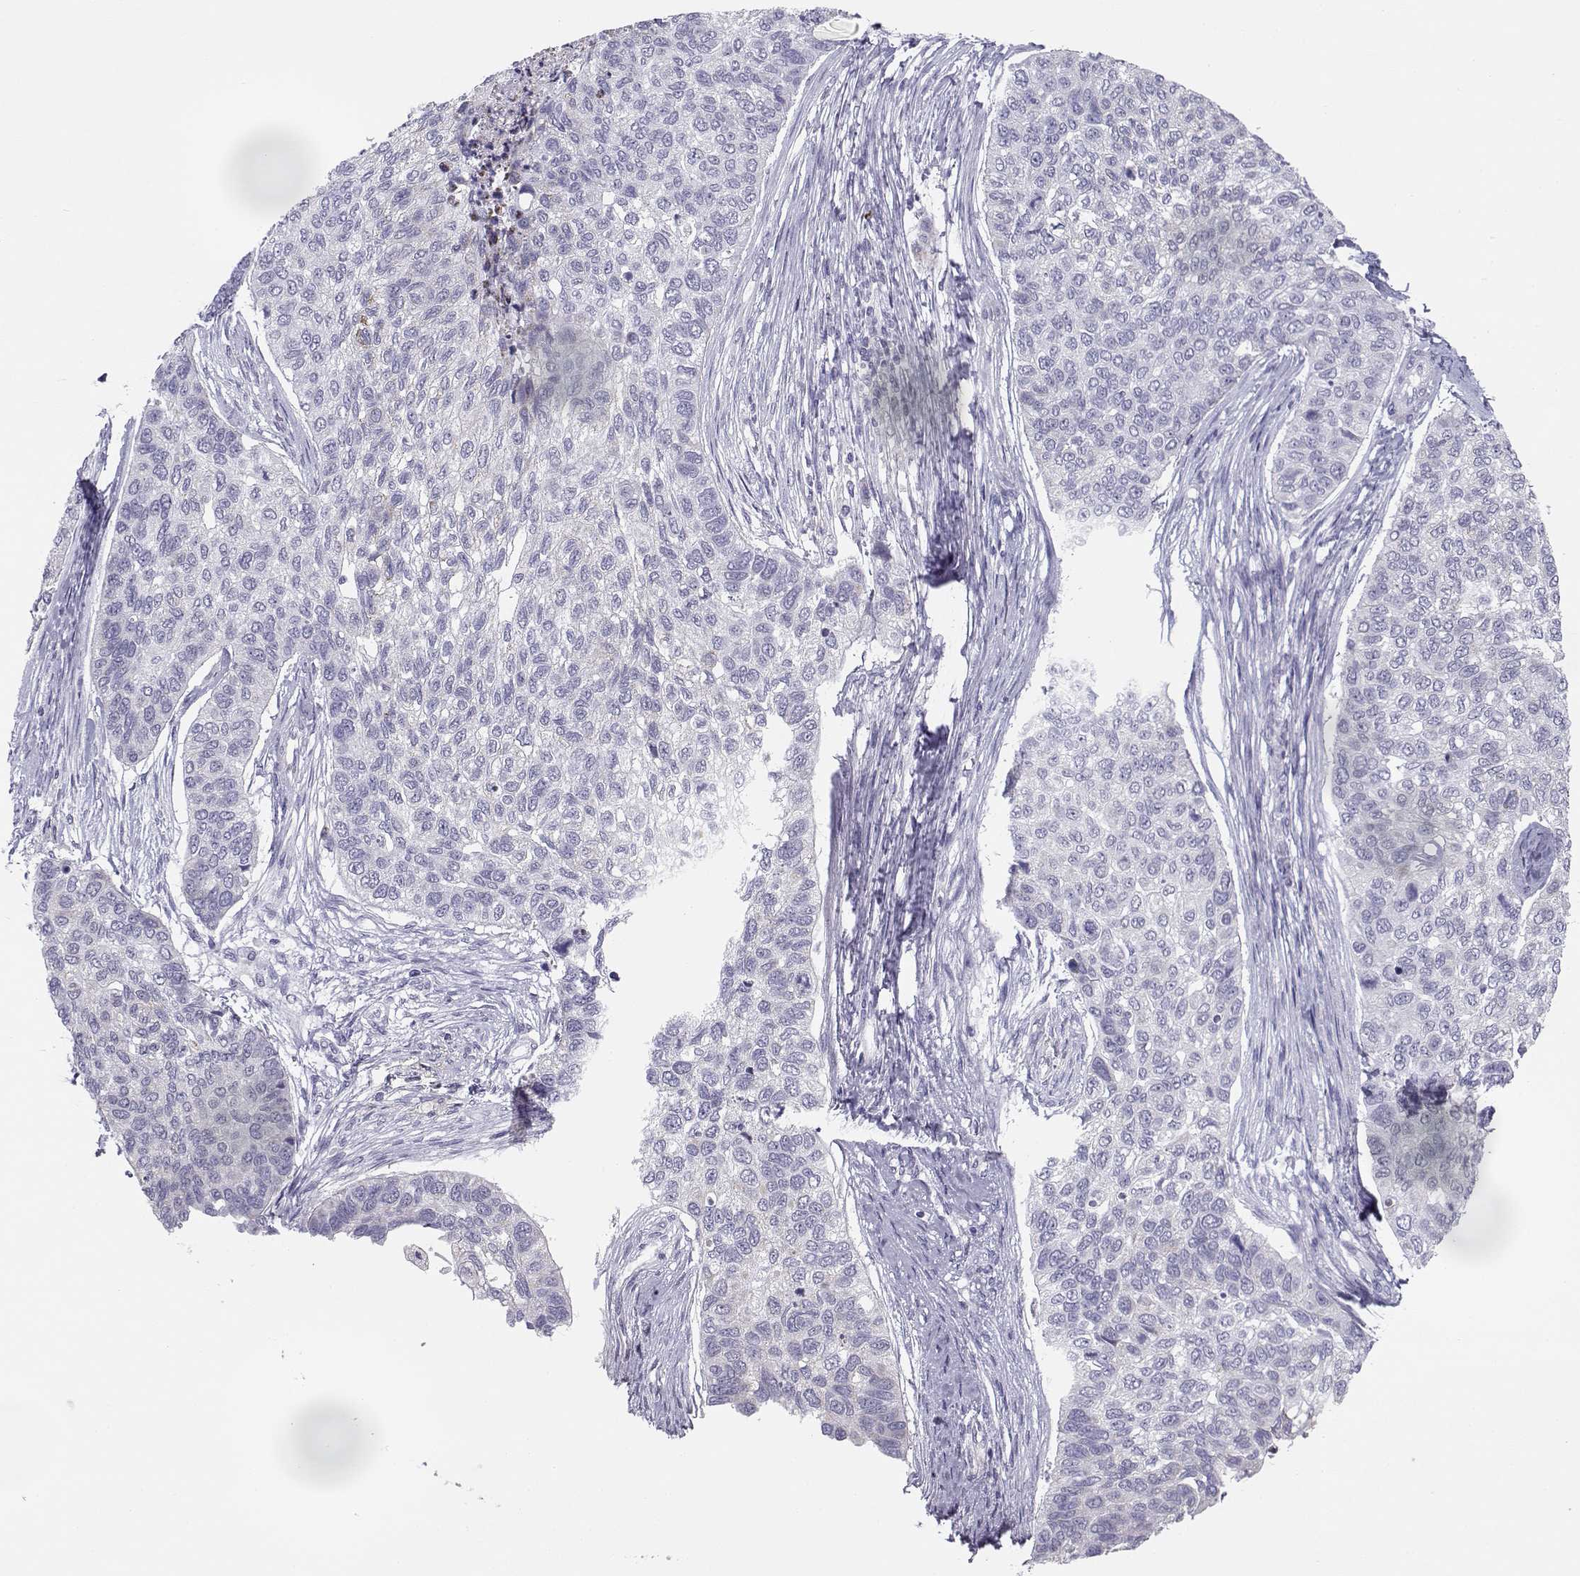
{"staining": {"intensity": "negative", "quantity": "none", "location": "none"}, "tissue": "lung cancer", "cell_type": "Tumor cells", "image_type": "cancer", "snomed": [{"axis": "morphology", "description": "Squamous cell carcinoma, NOS"}, {"axis": "topography", "description": "Lung"}], "caption": "Immunohistochemical staining of human lung squamous cell carcinoma displays no significant positivity in tumor cells. Nuclei are stained in blue.", "gene": "CREB3L3", "patient": {"sex": "male", "age": 69}}